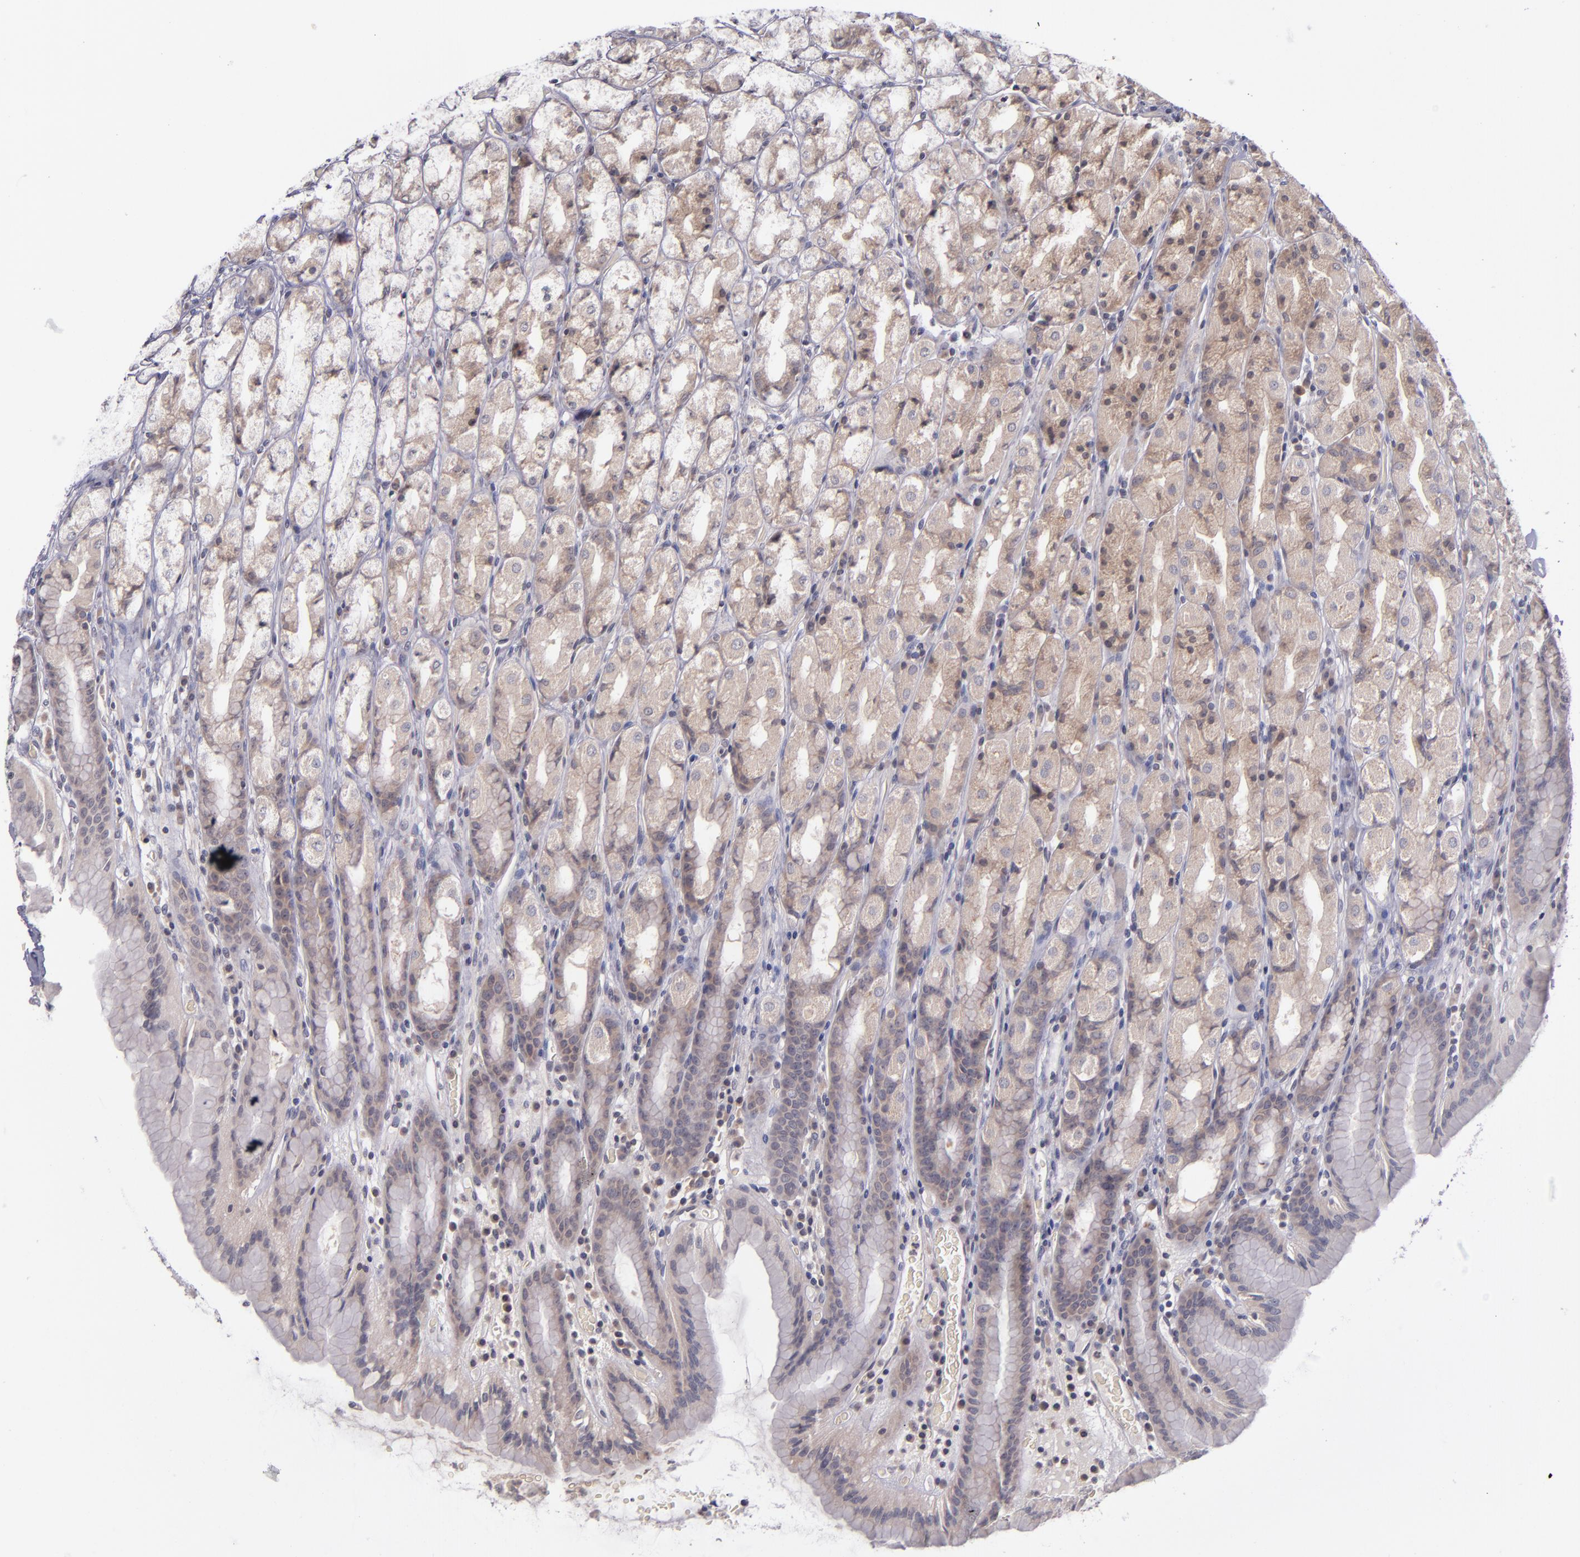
{"staining": {"intensity": "weak", "quantity": ">75%", "location": "cytoplasmic/membranous"}, "tissue": "stomach", "cell_type": "Glandular cells", "image_type": "normal", "snomed": [{"axis": "morphology", "description": "Normal tissue, NOS"}, {"axis": "topography", "description": "Stomach, upper"}], "caption": "Protein staining demonstrates weak cytoplasmic/membranous positivity in approximately >75% of glandular cells in benign stomach.", "gene": "TSC2", "patient": {"sex": "male", "age": 68}}